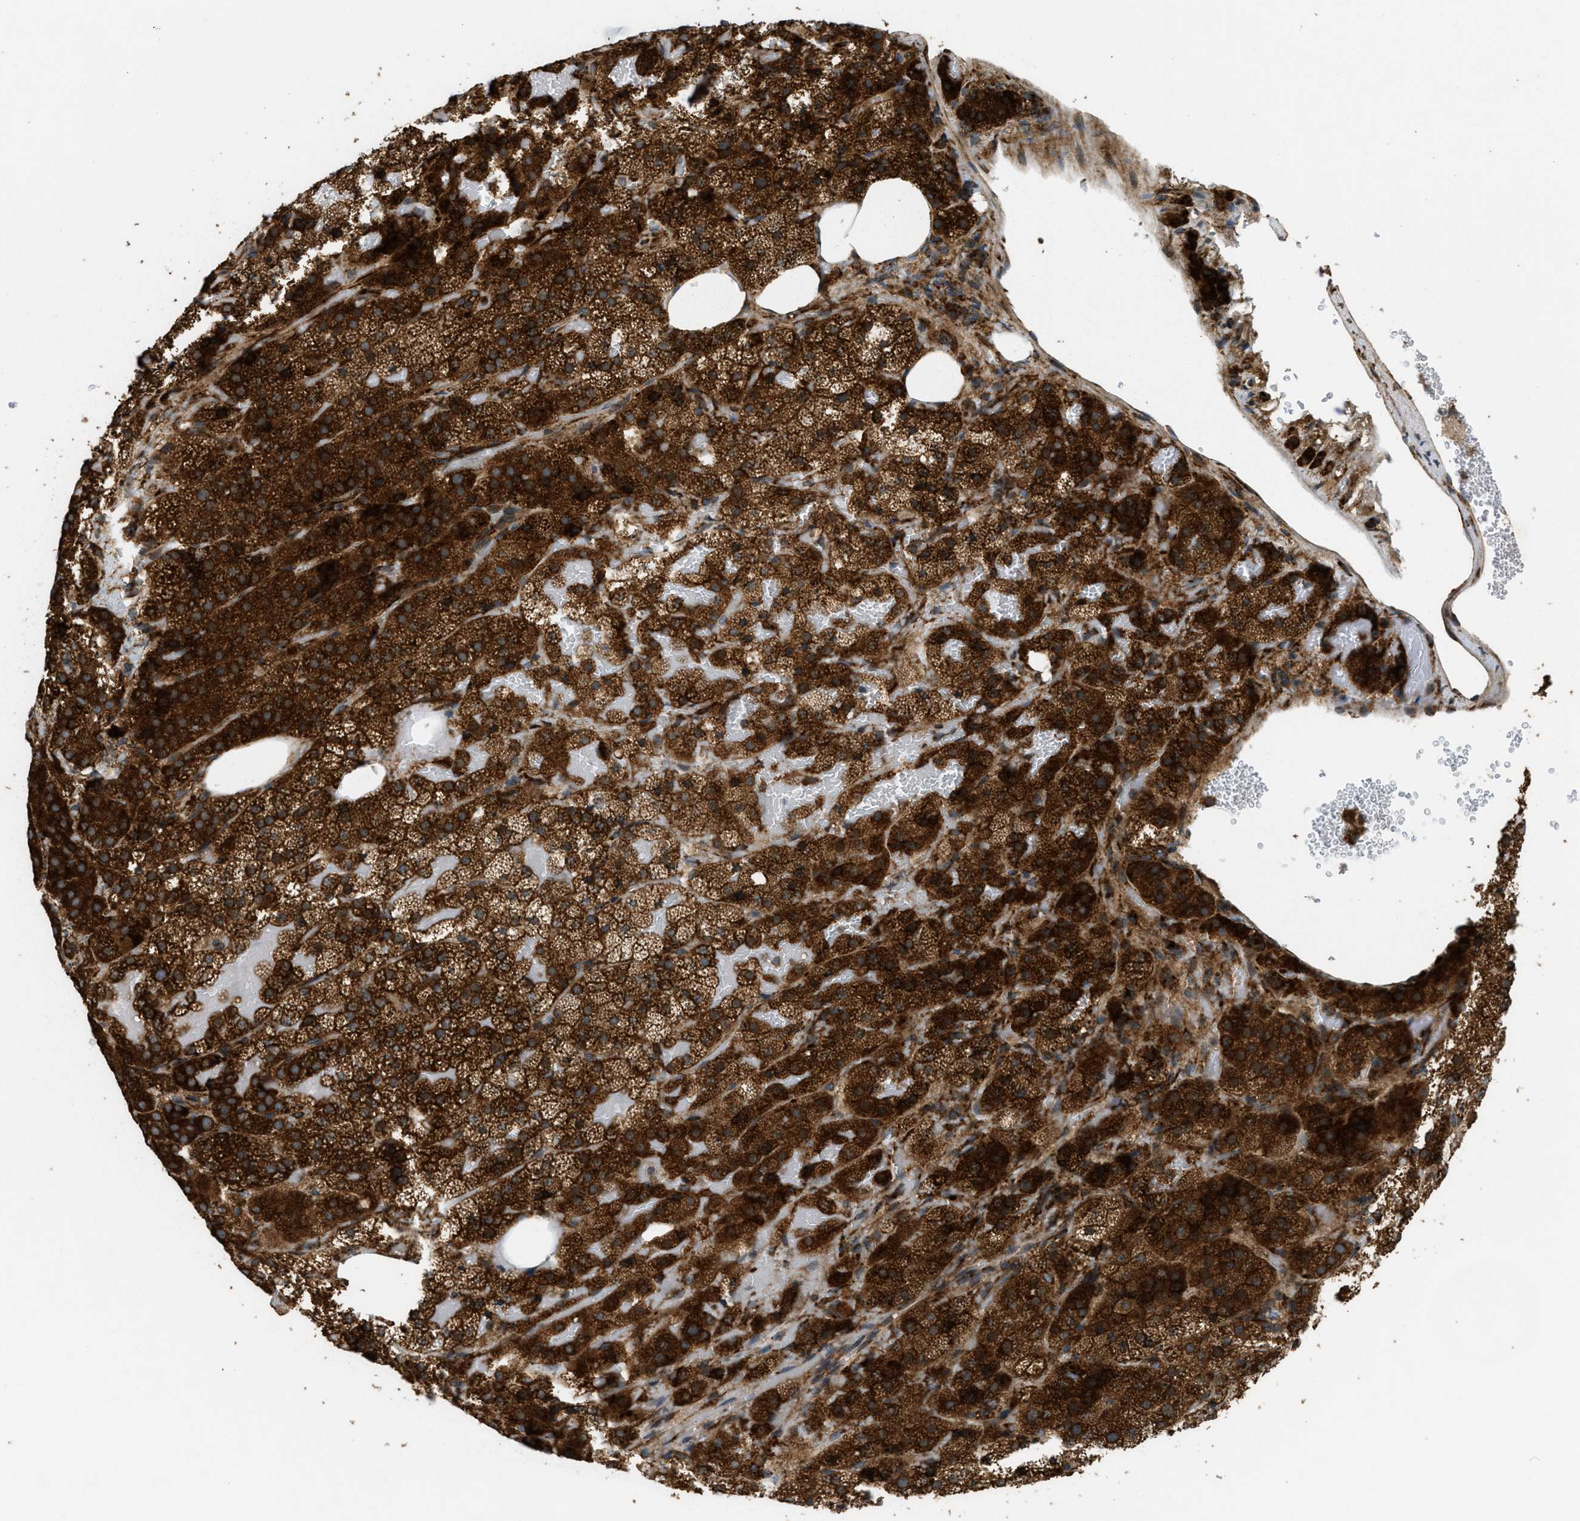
{"staining": {"intensity": "strong", "quantity": ">75%", "location": "cytoplasmic/membranous"}, "tissue": "adrenal gland", "cell_type": "Glandular cells", "image_type": "normal", "snomed": [{"axis": "morphology", "description": "Normal tissue, NOS"}, {"axis": "topography", "description": "Adrenal gland"}], "caption": "Benign adrenal gland demonstrates strong cytoplasmic/membranous positivity in about >75% of glandular cells, visualized by immunohistochemistry.", "gene": "PCDH18", "patient": {"sex": "female", "age": 59}}